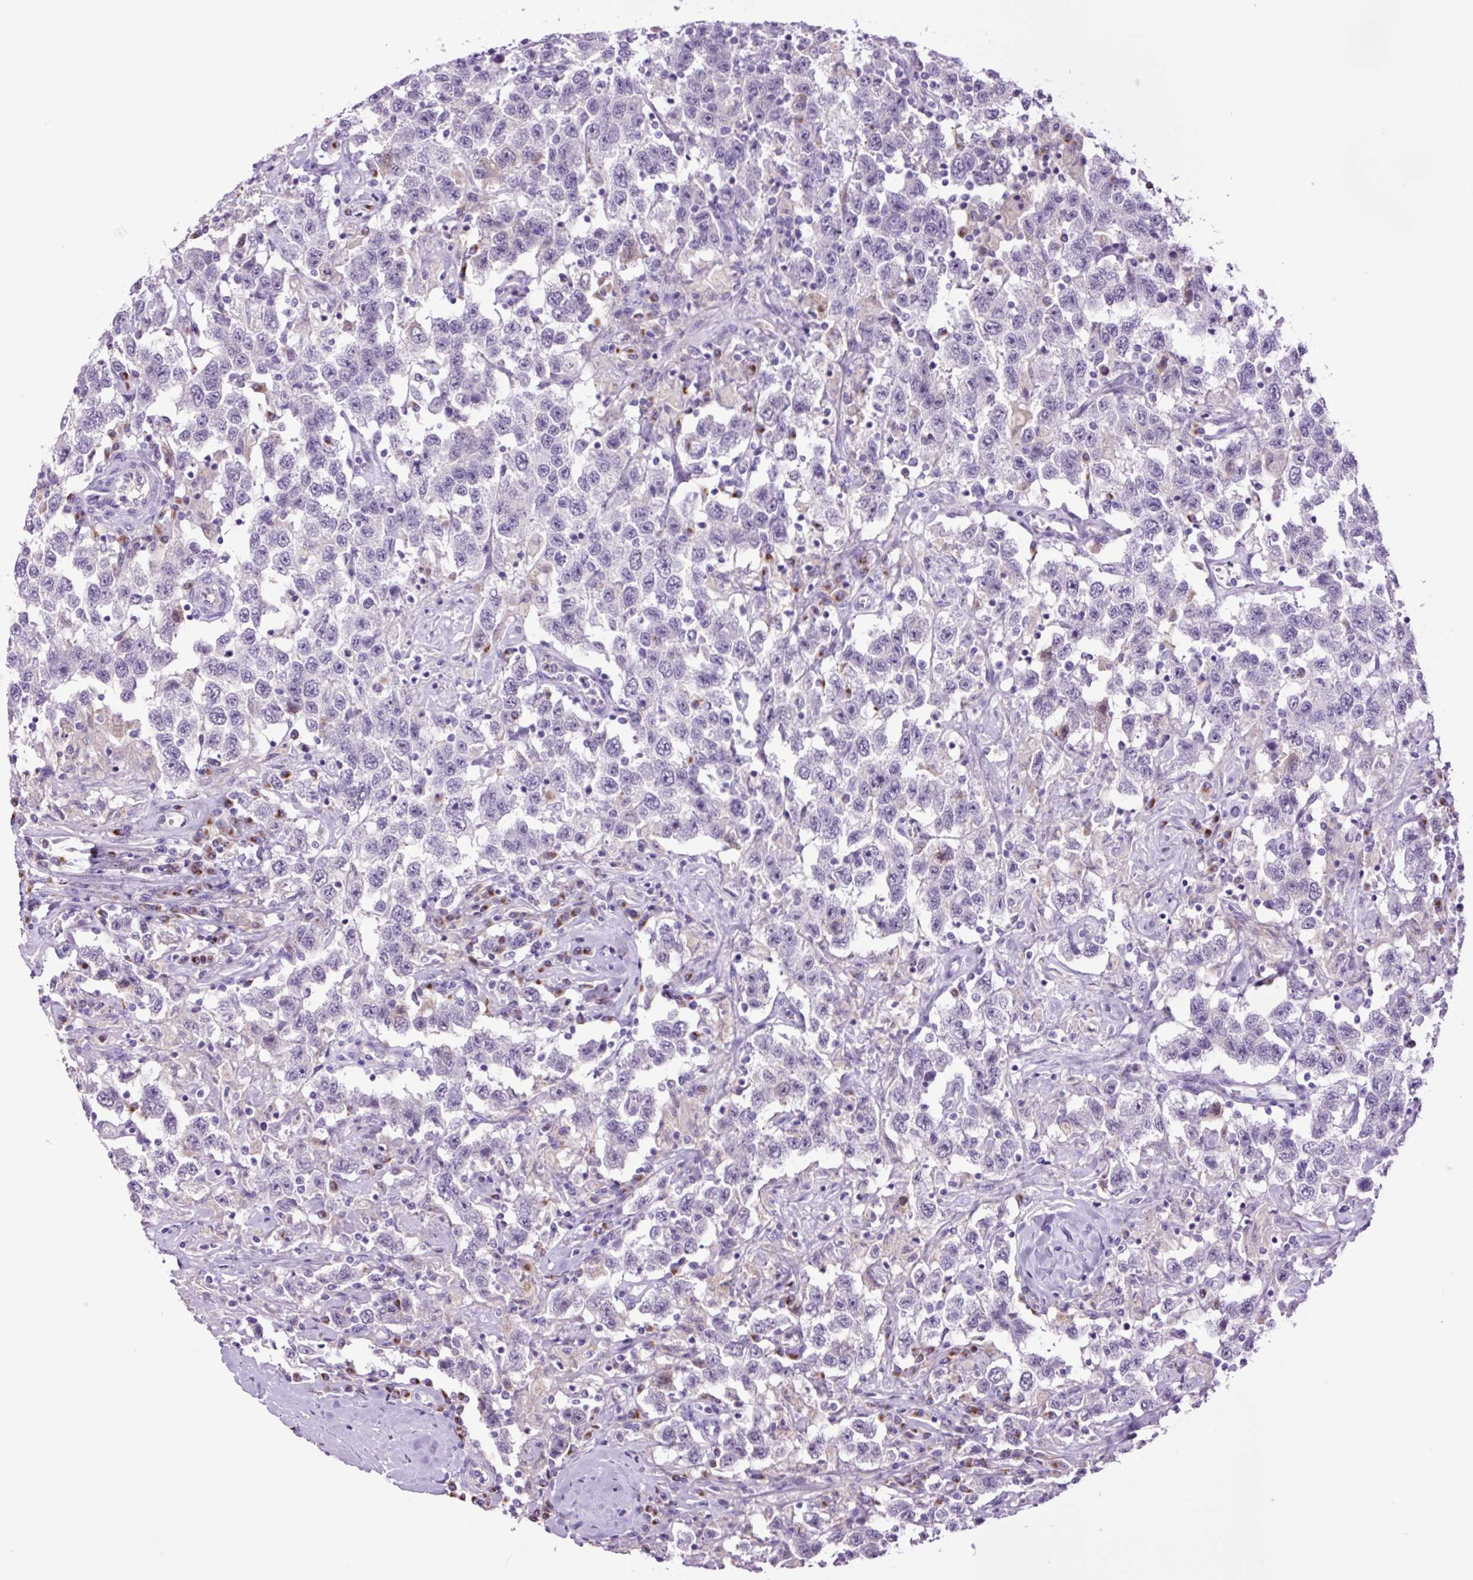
{"staining": {"intensity": "negative", "quantity": "none", "location": "none"}, "tissue": "testis cancer", "cell_type": "Tumor cells", "image_type": "cancer", "snomed": [{"axis": "morphology", "description": "Seminoma, NOS"}, {"axis": "topography", "description": "Testis"}], "caption": "Image shows no protein expression in tumor cells of testis cancer (seminoma) tissue.", "gene": "MFSD3", "patient": {"sex": "male", "age": 41}}